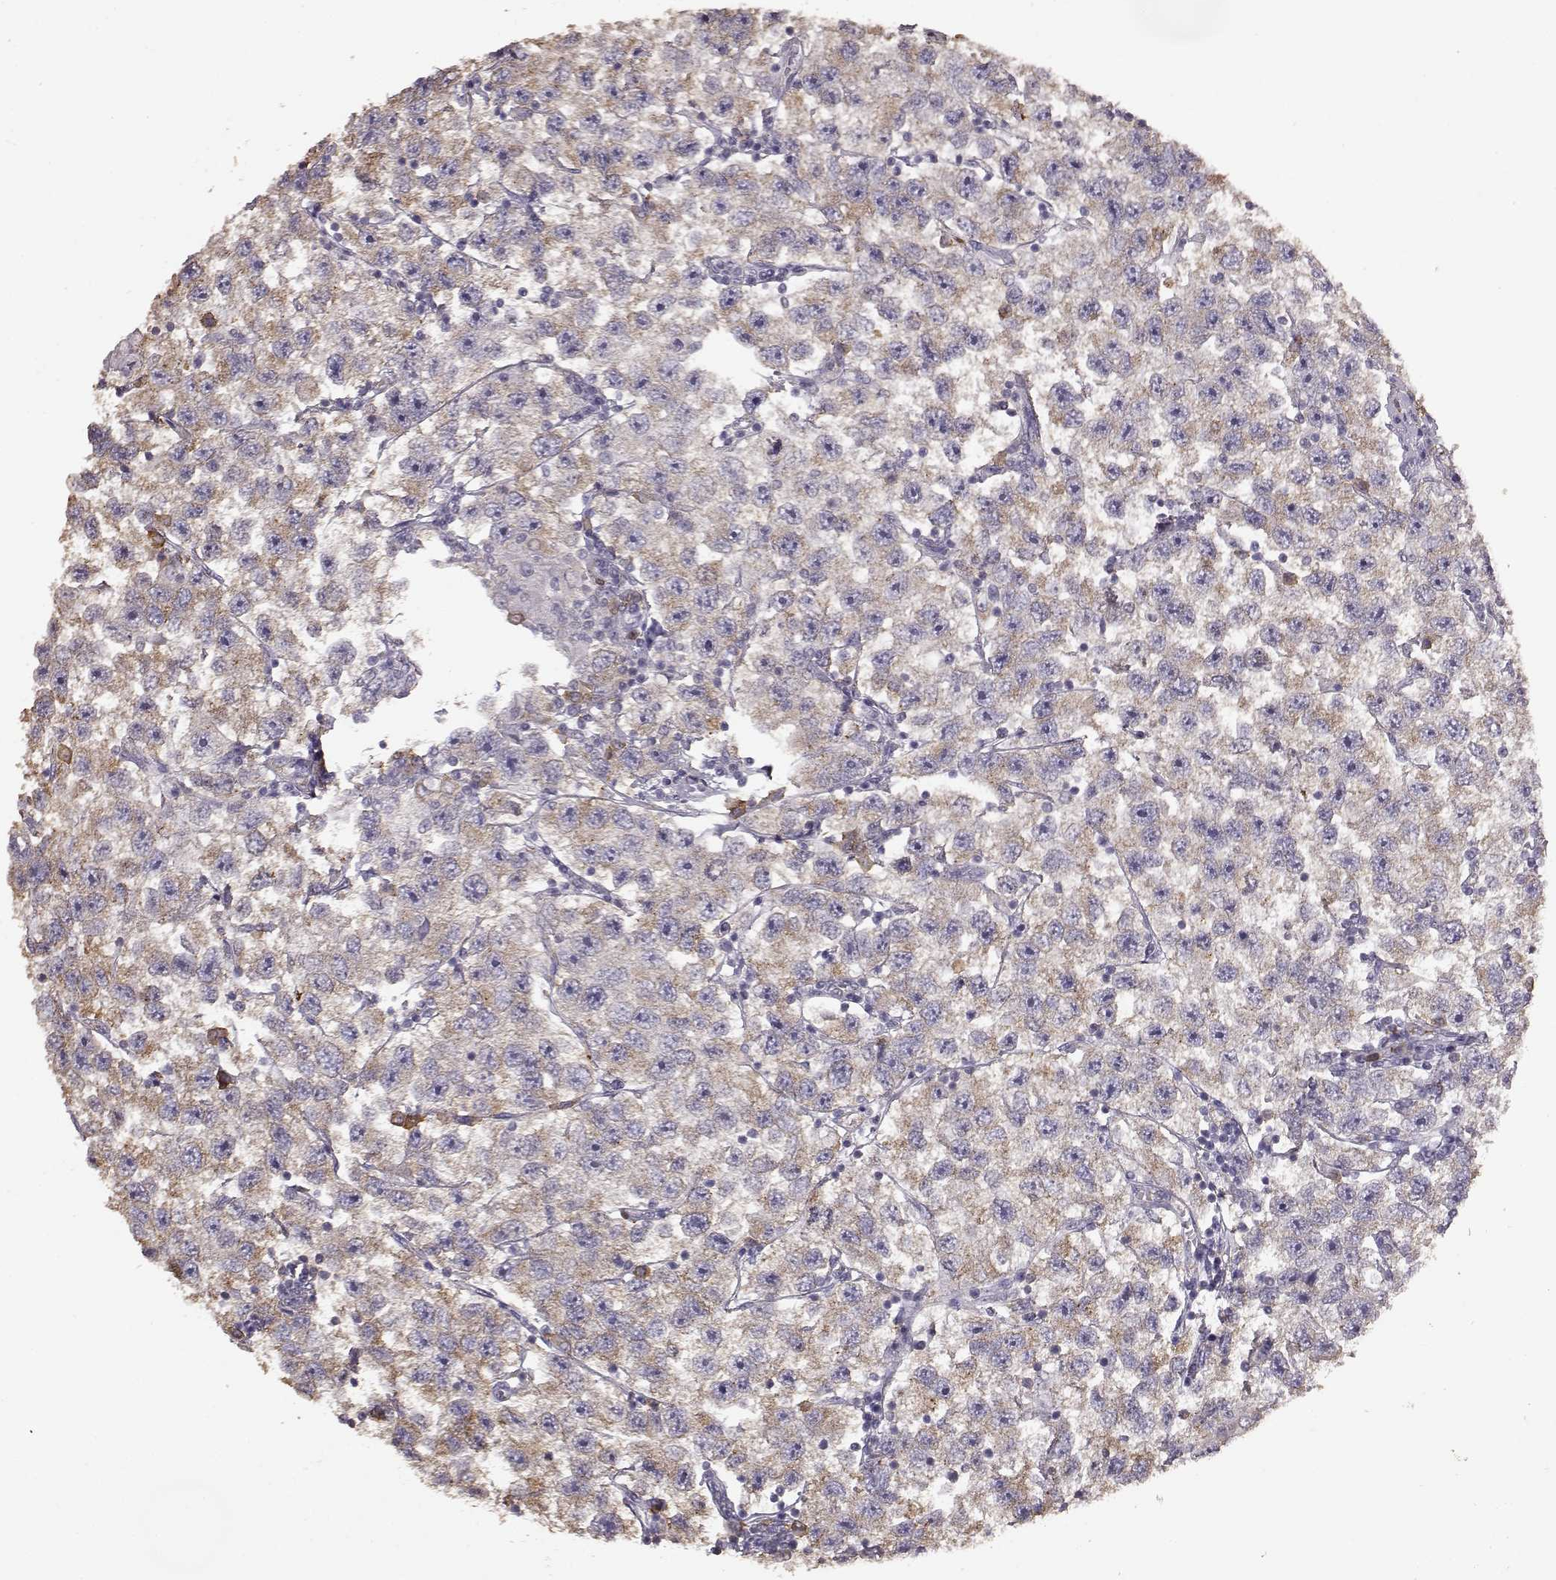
{"staining": {"intensity": "weak", "quantity": ">75%", "location": "cytoplasmic/membranous"}, "tissue": "testis cancer", "cell_type": "Tumor cells", "image_type": "cancer", "snomed": [{"axis": "morphology", "description": "Seminoma, NOS"}, {"axis": "topography", "description": "Testis"}], "caption": "Tumor cells demonstrate low levels of weak cytoplasmic/membranous positivity in about >75% of cells in testis cancer (seminoma). (IHC, brightfield microscopy, high magnification).", "gene": "GABRG3", "patient": {"sex": "male", "age": 26}}